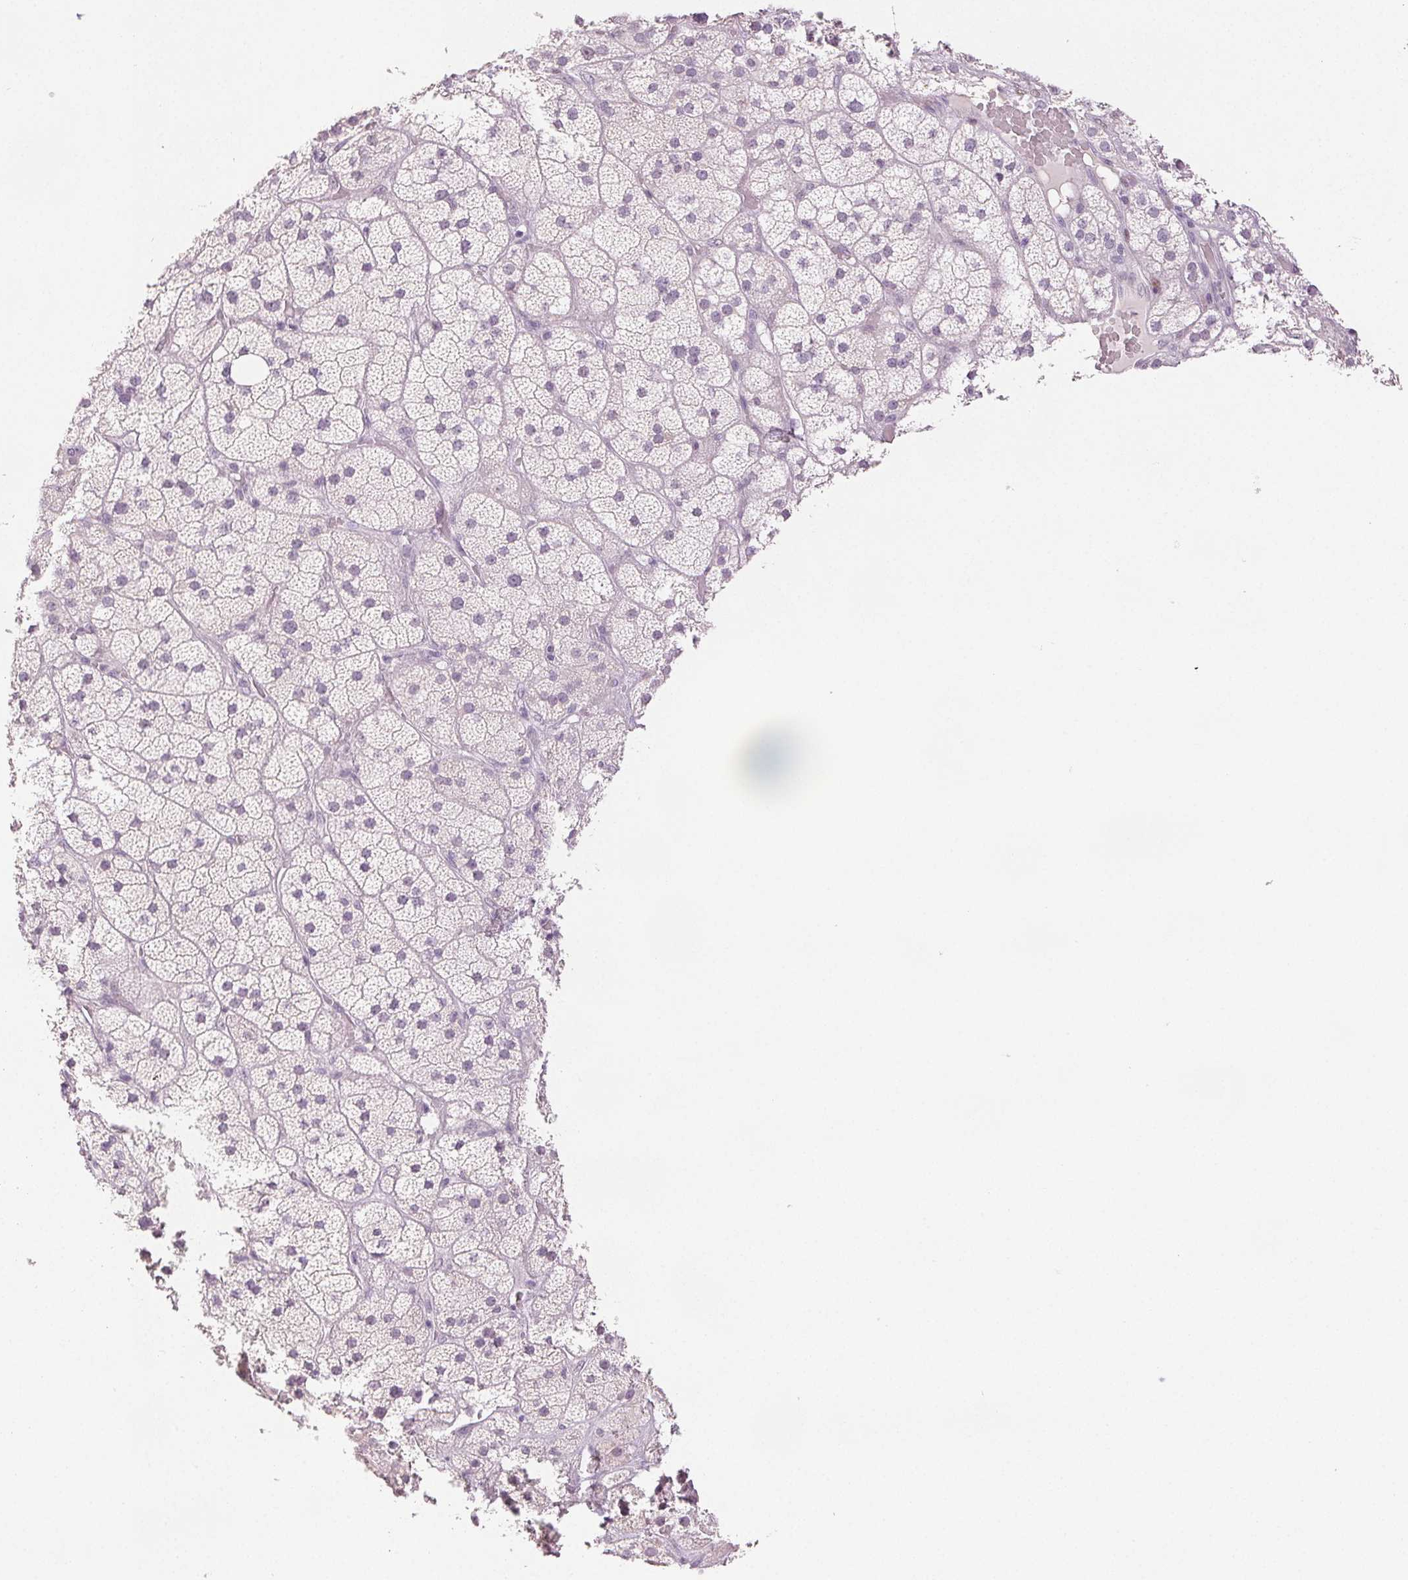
{"staining": {"intensity": "negative", "quantity": "none", "location": "none"}, "tissue": "adrenal gland", "cell_type": "Glandular cells", "image_type": "normal", "snomed": [{"axis": "morphology", "description": "Normal tissue, NOS"}, {"axis": "topography", "description": "Adrenal gland"}], "caption": "There is no significant positivity in glandular cells of adrenal gland. (IHC, brightfield microscopy, high magnification).", "gene": "SCGN", "patient": {"sex": "male", "age": 57}}